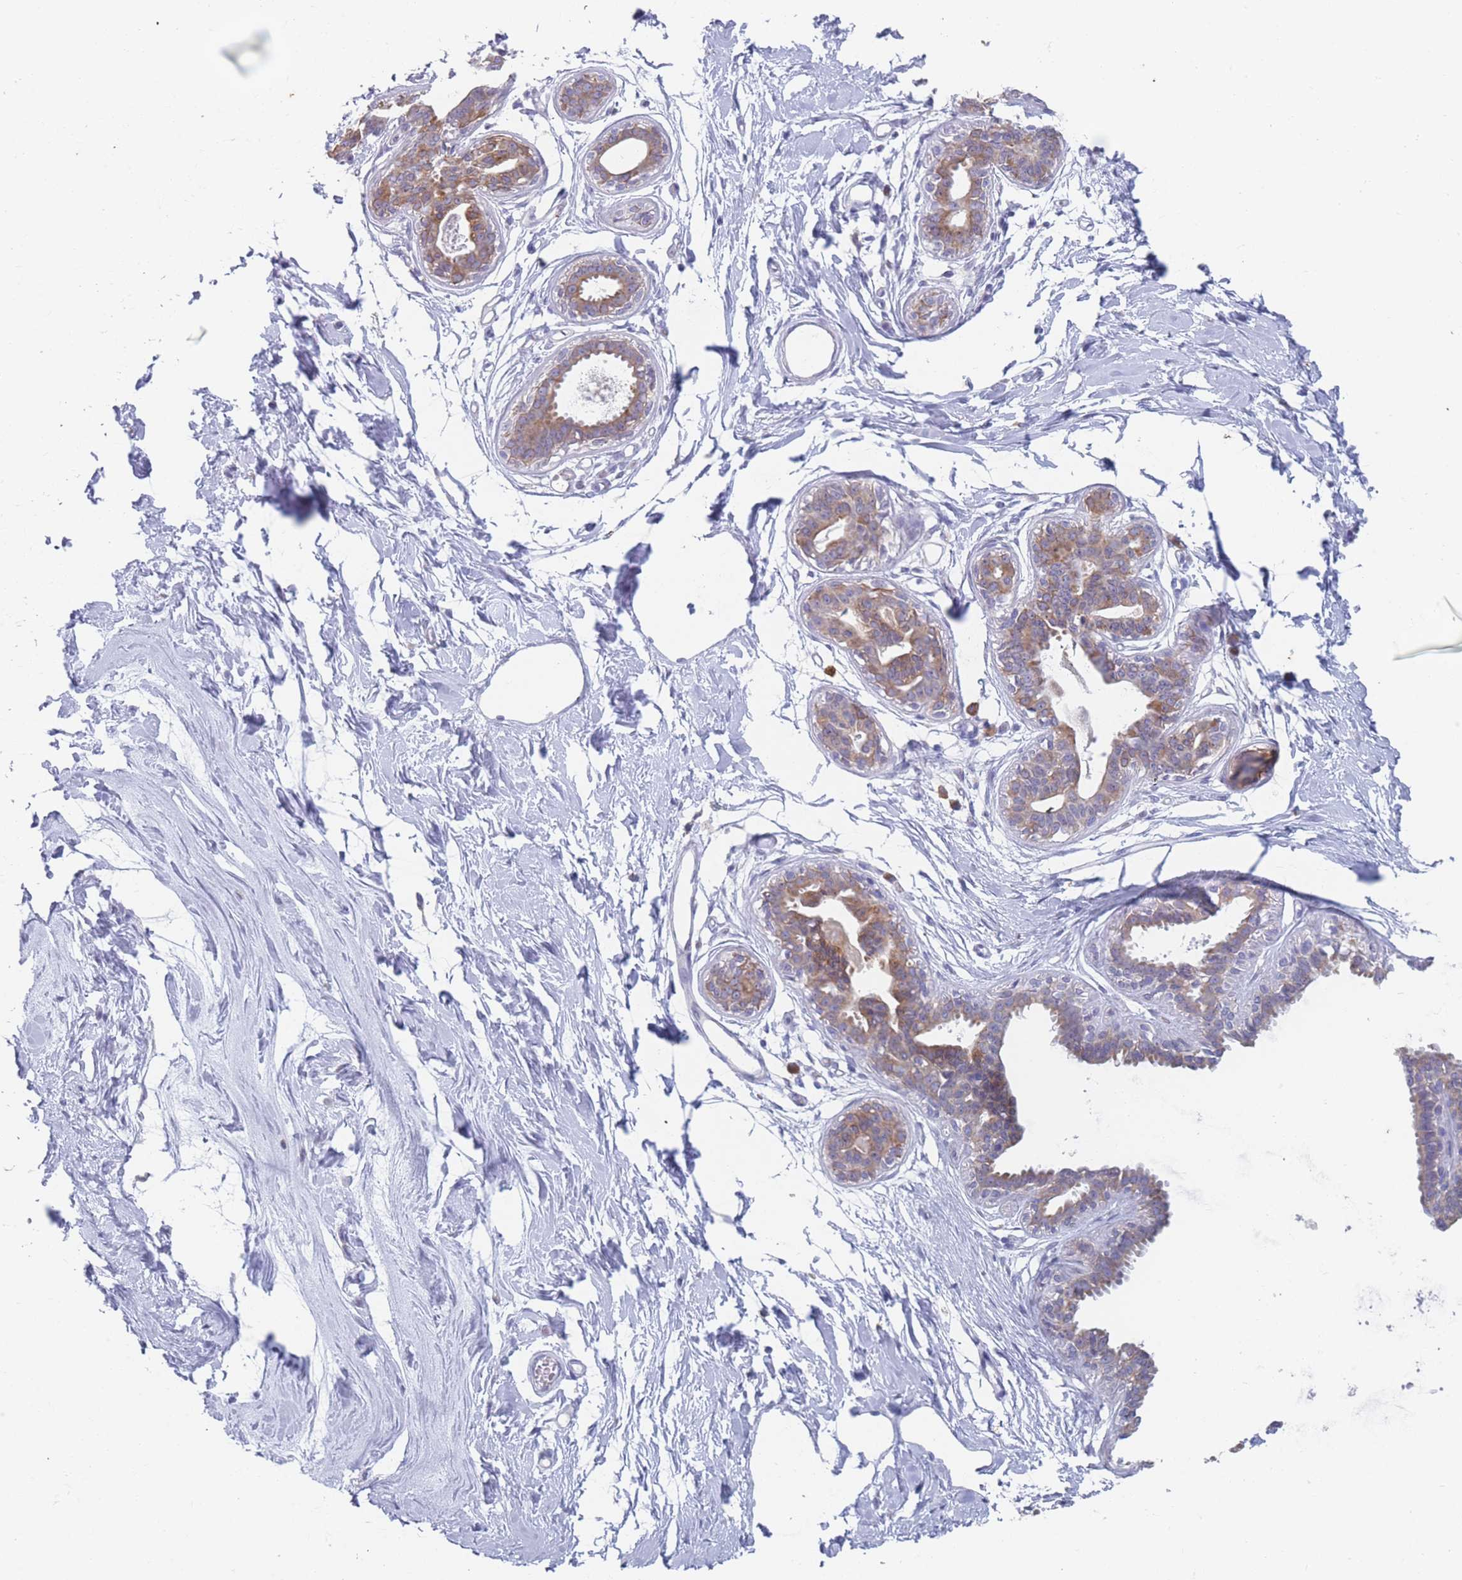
{"staining": {"intensity": "negative", "quantity": "none", "location": "none"}, "tissue": "breast", "cell_type": "Adipocytes", "image_type": "normal", "snomed": [{"axis": "morphology", "description": "Normal tissue, NOS"}, {"axis": "topography", "description": "Breast"}], "caption": "IHC of normal human breast displays no expression in adipocytes.", "gene": "TMED10", "patient": {"sex": "female", "age": 45}}